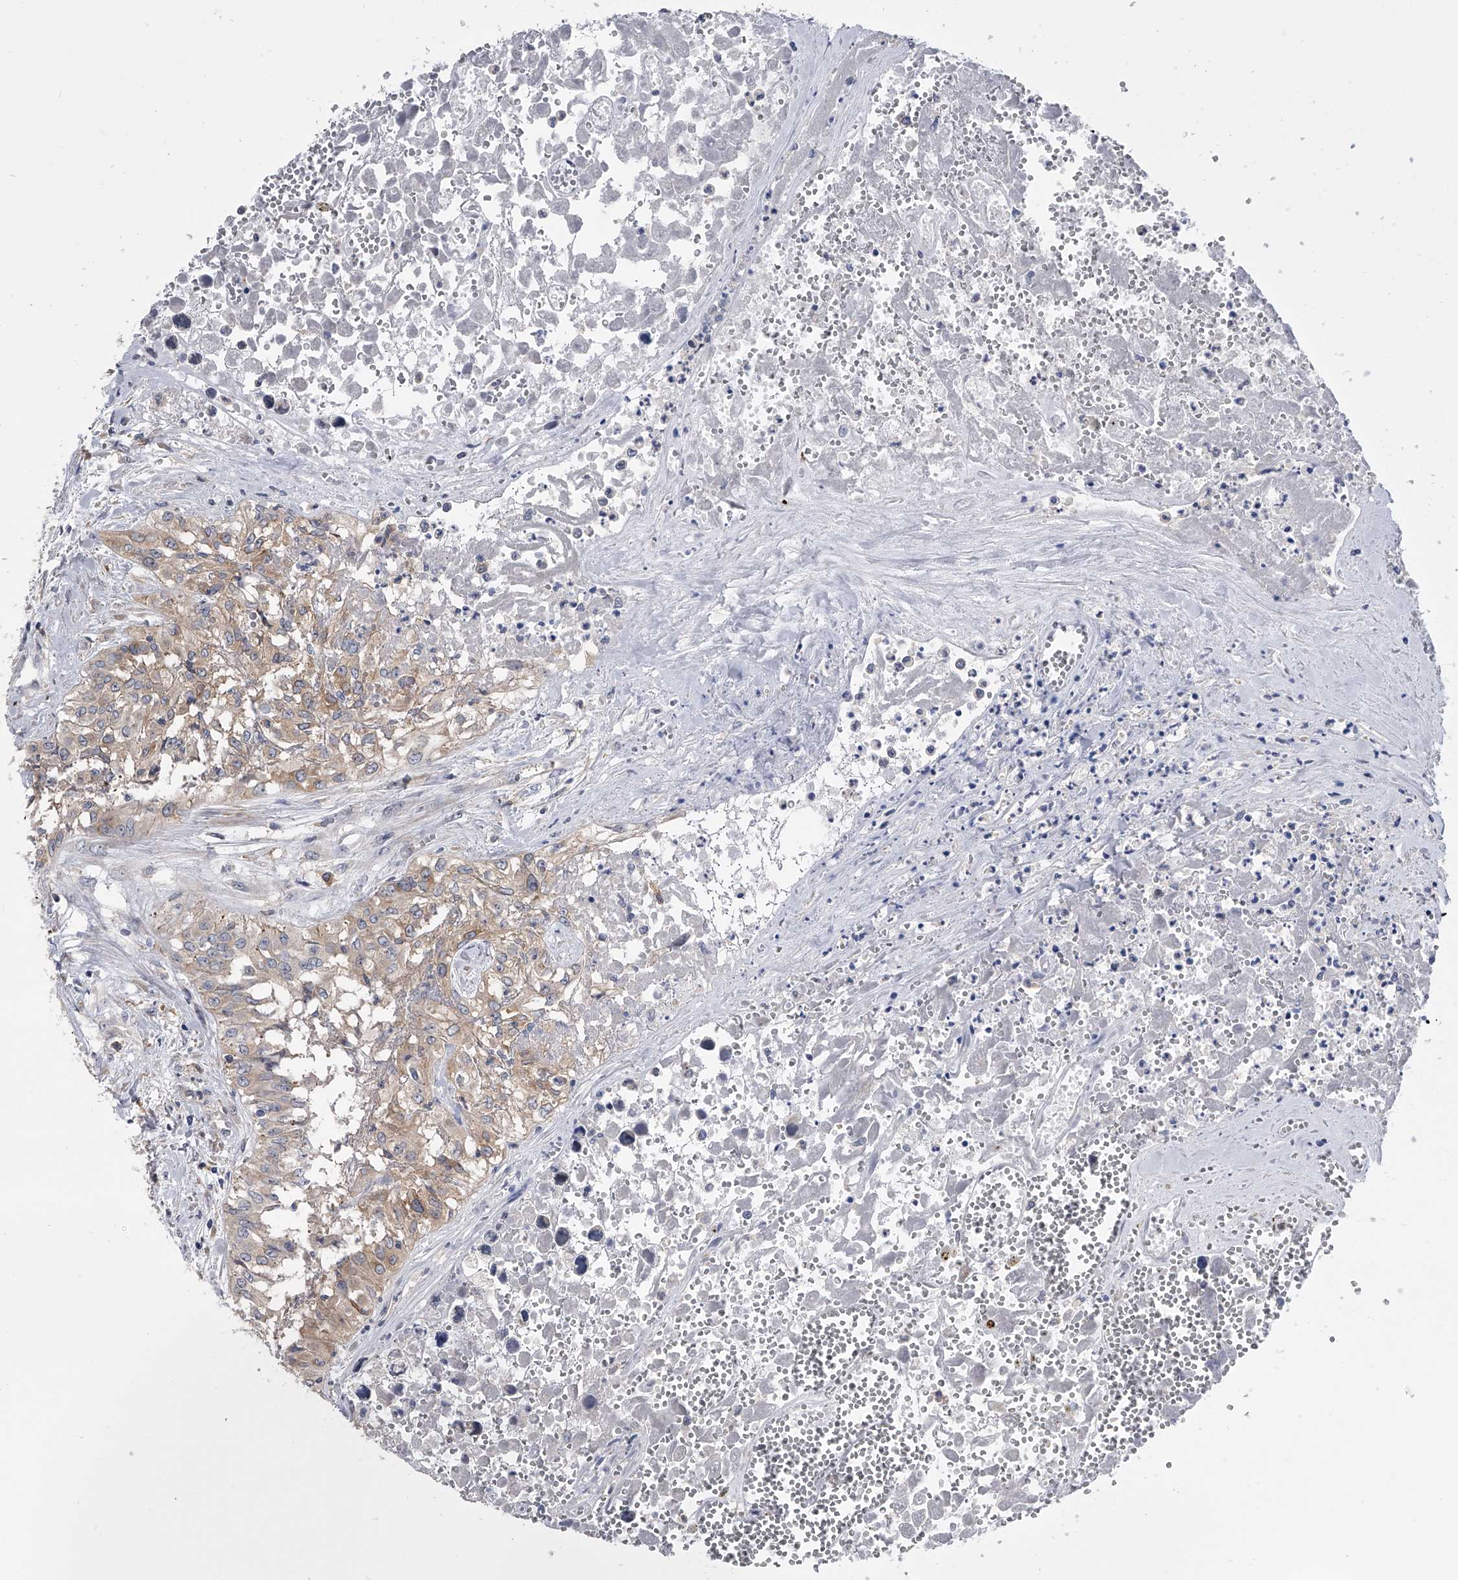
{"staining": {"intensity": "weak", "quantity": "<25%", "location": "cytoplasmic/membranous"}, "tissue": "testis cancer", "cell_type": "Tumor cells", "image_type": "cancer", "snomed": [{"axis": "morphology", "description": "Carcinoma, Embryonal, NOS"}, {"axis": "topography", "description": "Testis"}], "caption": "High magnification brightfield microscopy of embryonal carcinoma (testis) stained with DAB (3,3'-diaminobenzidine) (brown) and counterstained with hematoxylin (blue): tumor cells show no significant expression.", "gene": "MAP4K3", "patient": {"sex": "male", "age": 31}}